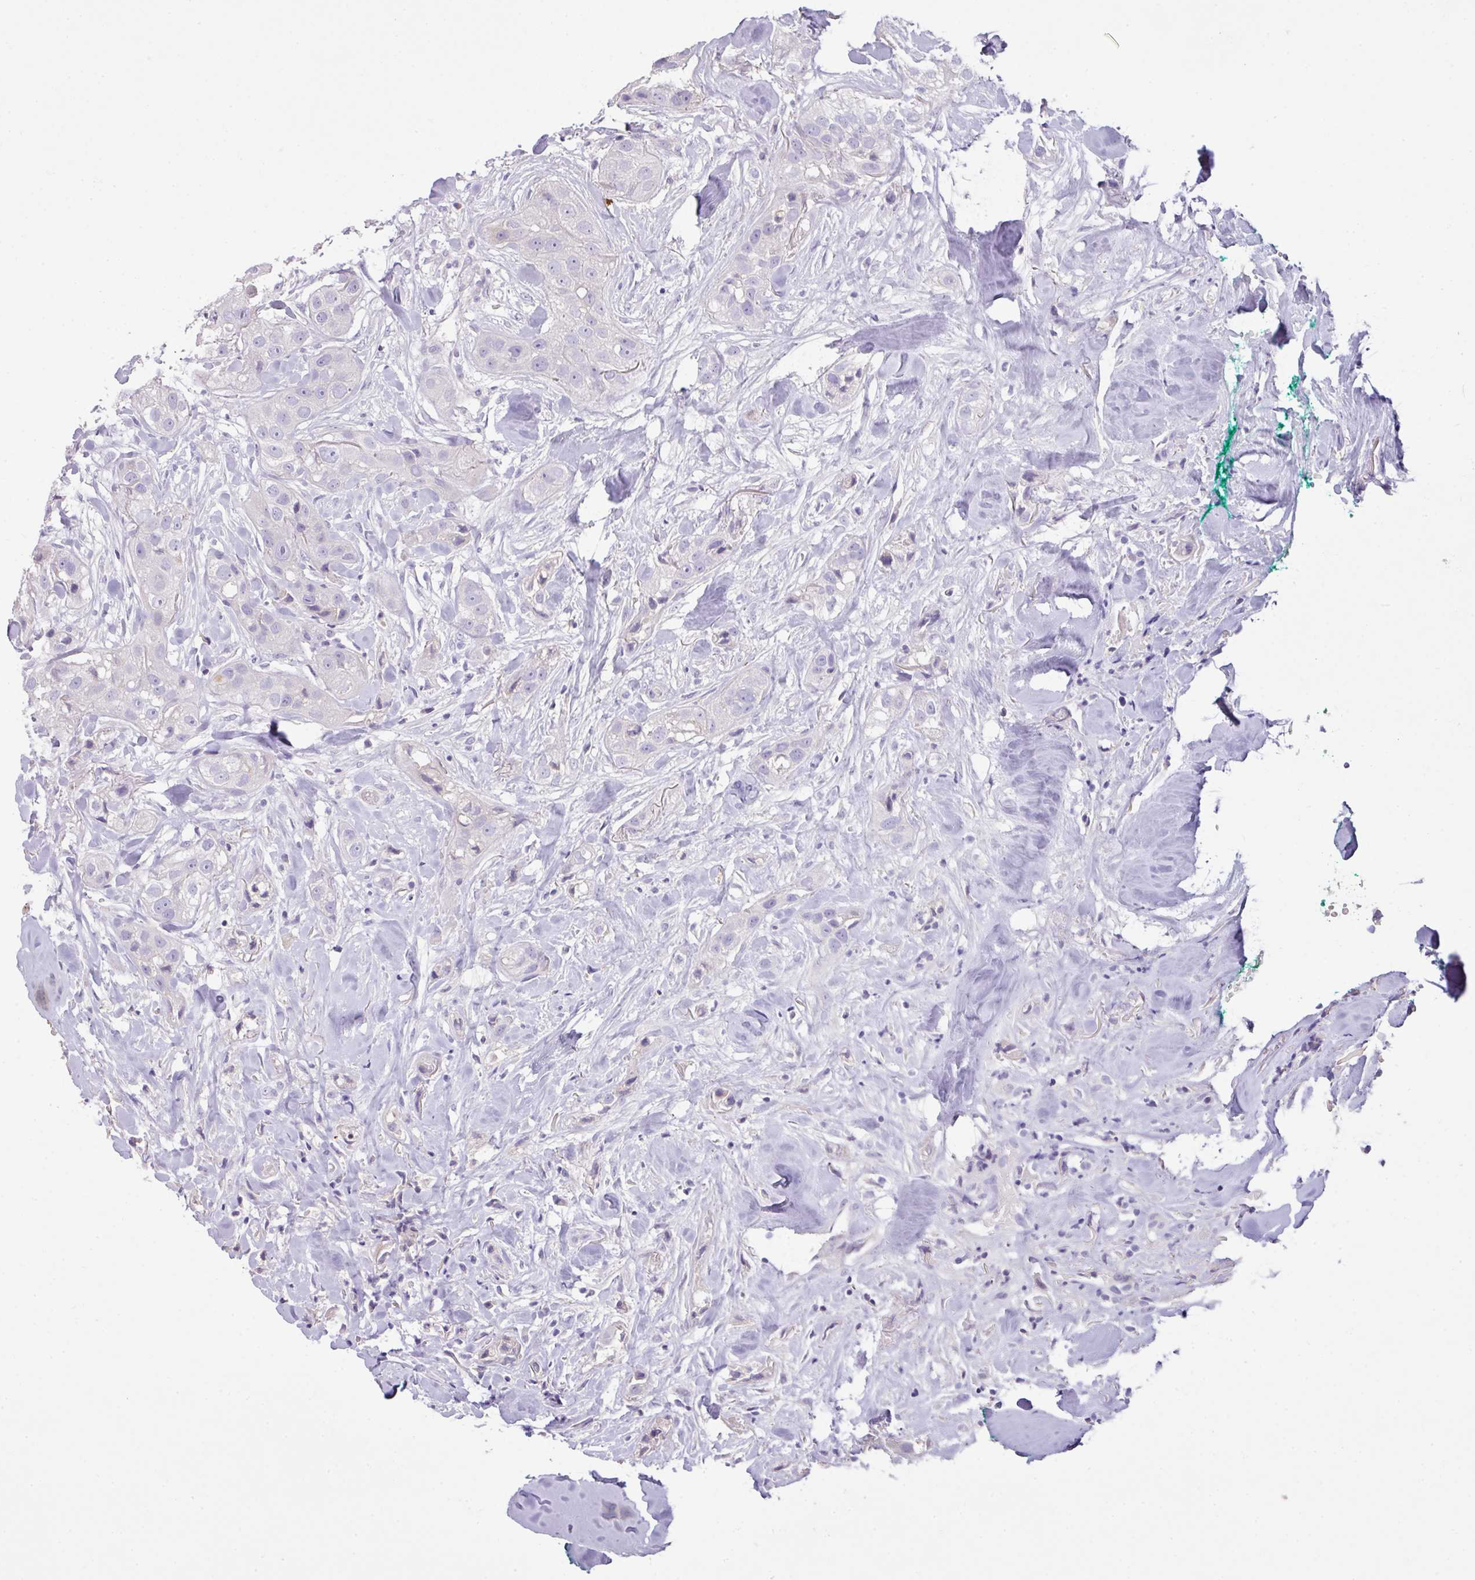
{"staining": {"intensity": "negative", "quantity": "none", "location": "none"}, "tissue": "head and neck cancer", "cell_type": "Tumor cells", "image_type": "cancer", "snomed": [{"axis": "morphology", "description": "Normal tissue, NOS"}, {"axis": "morphology", "description": "Squamous cell carcinoma, NOS"}, {"axis": "topography", "description": "Skeletal muscle"}, {"axis": "topography", "description": "Head-Neck"}], "caption": "This is a histopathology image of immunohistochemistry (IHC) staining of squamous cell carcinoma (head and neck), which shows no staining in tumor cells.", "gene": "OR6C6", "patient": {"sex": "male", "age": 51}}